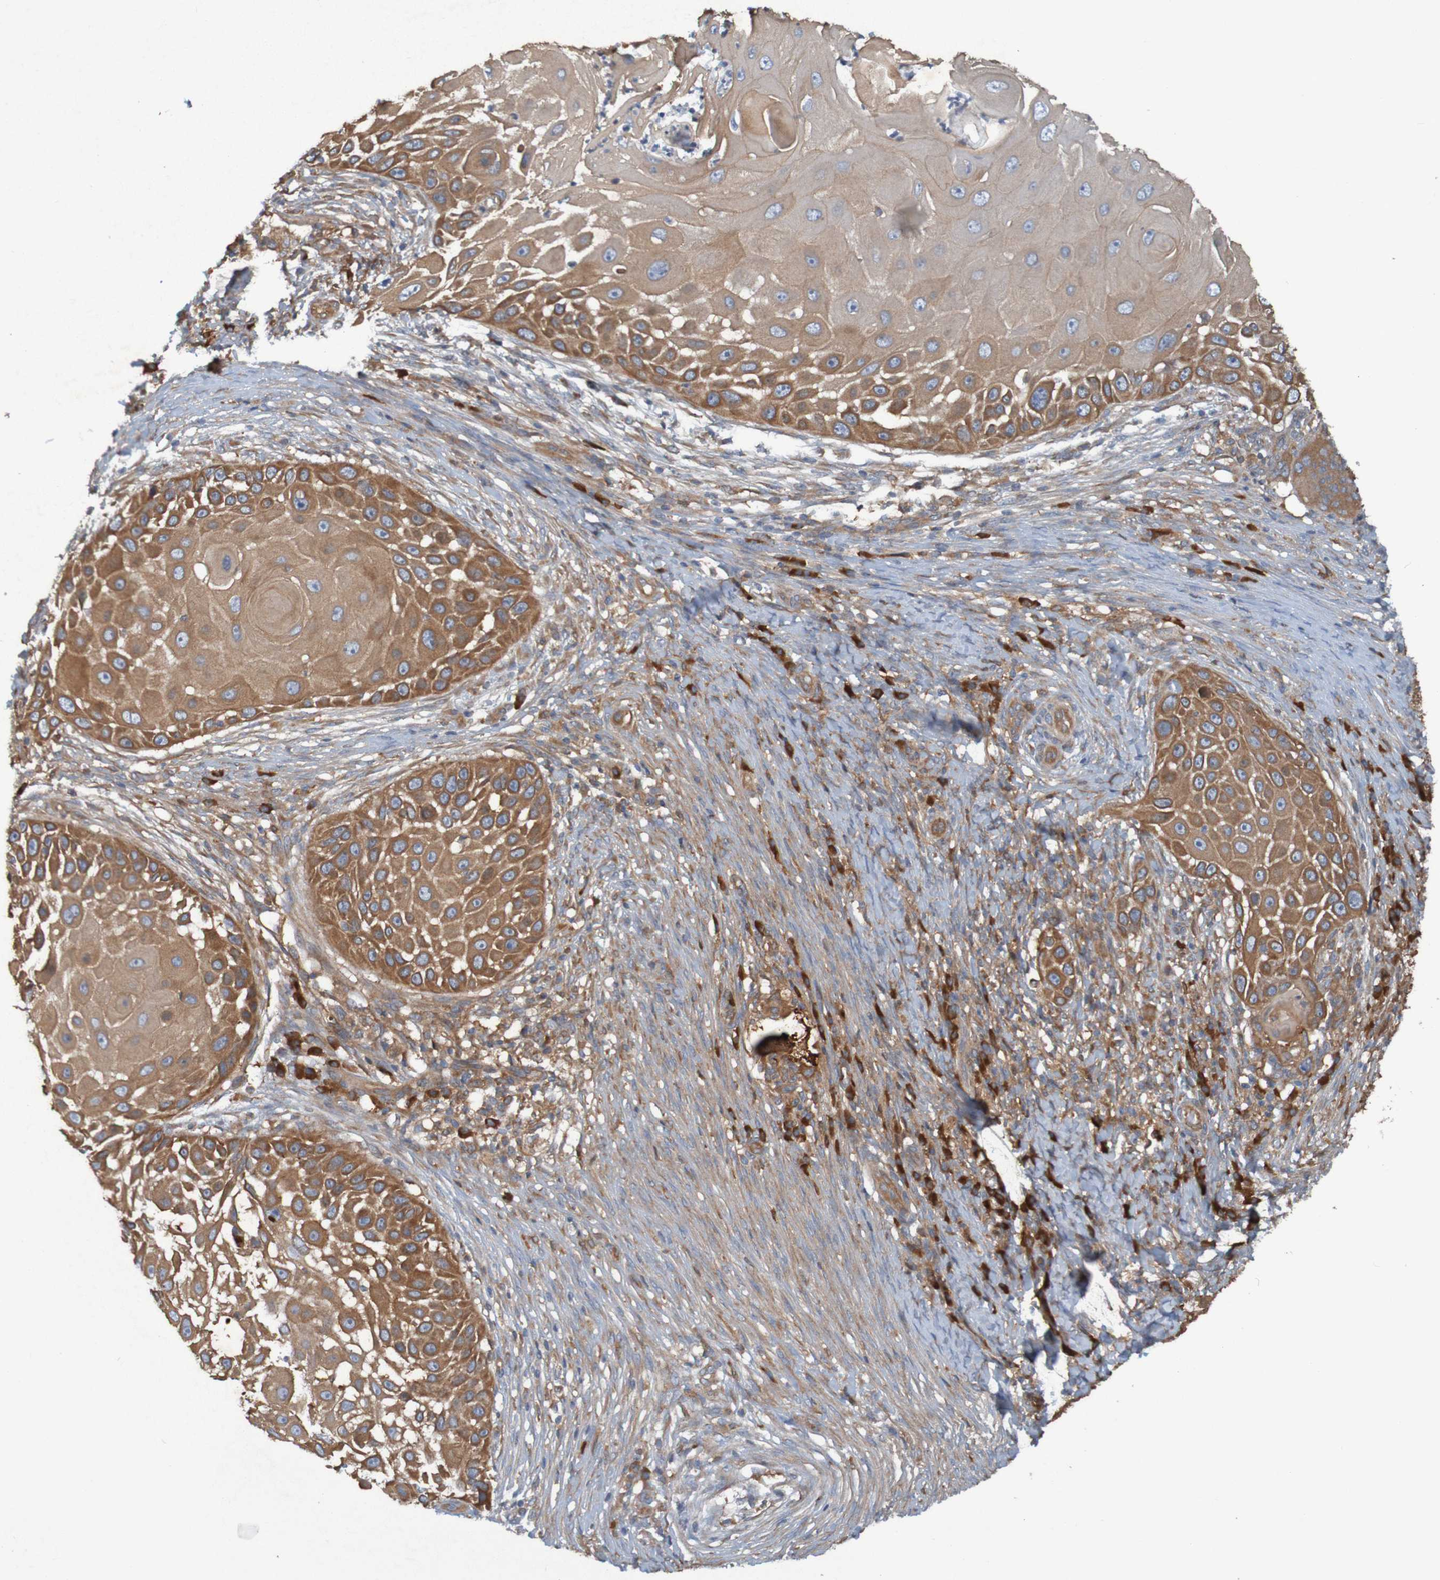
{"staining": {"intensity": "moderate", "quantity": ">75%", "location": "cytoplasmic/membranous"}, "tissue": "skin cancer", "cell_type": "Tumor cells", "image_type": "cancer", "snomed": [{"axis": "morphology", "description": "Squamous cell carcinoma, NOS"}, {"axis": "topography", "description": "Skin"}], "caption": "A micrograph of human skin cancer (squamous cell carcinoma) stained for a protein displays moderate cytoplasmic/membranous brown staining in tumor cells.", "gene": "DNAJC4", "patient": {"sex": "female", "age": 44}}